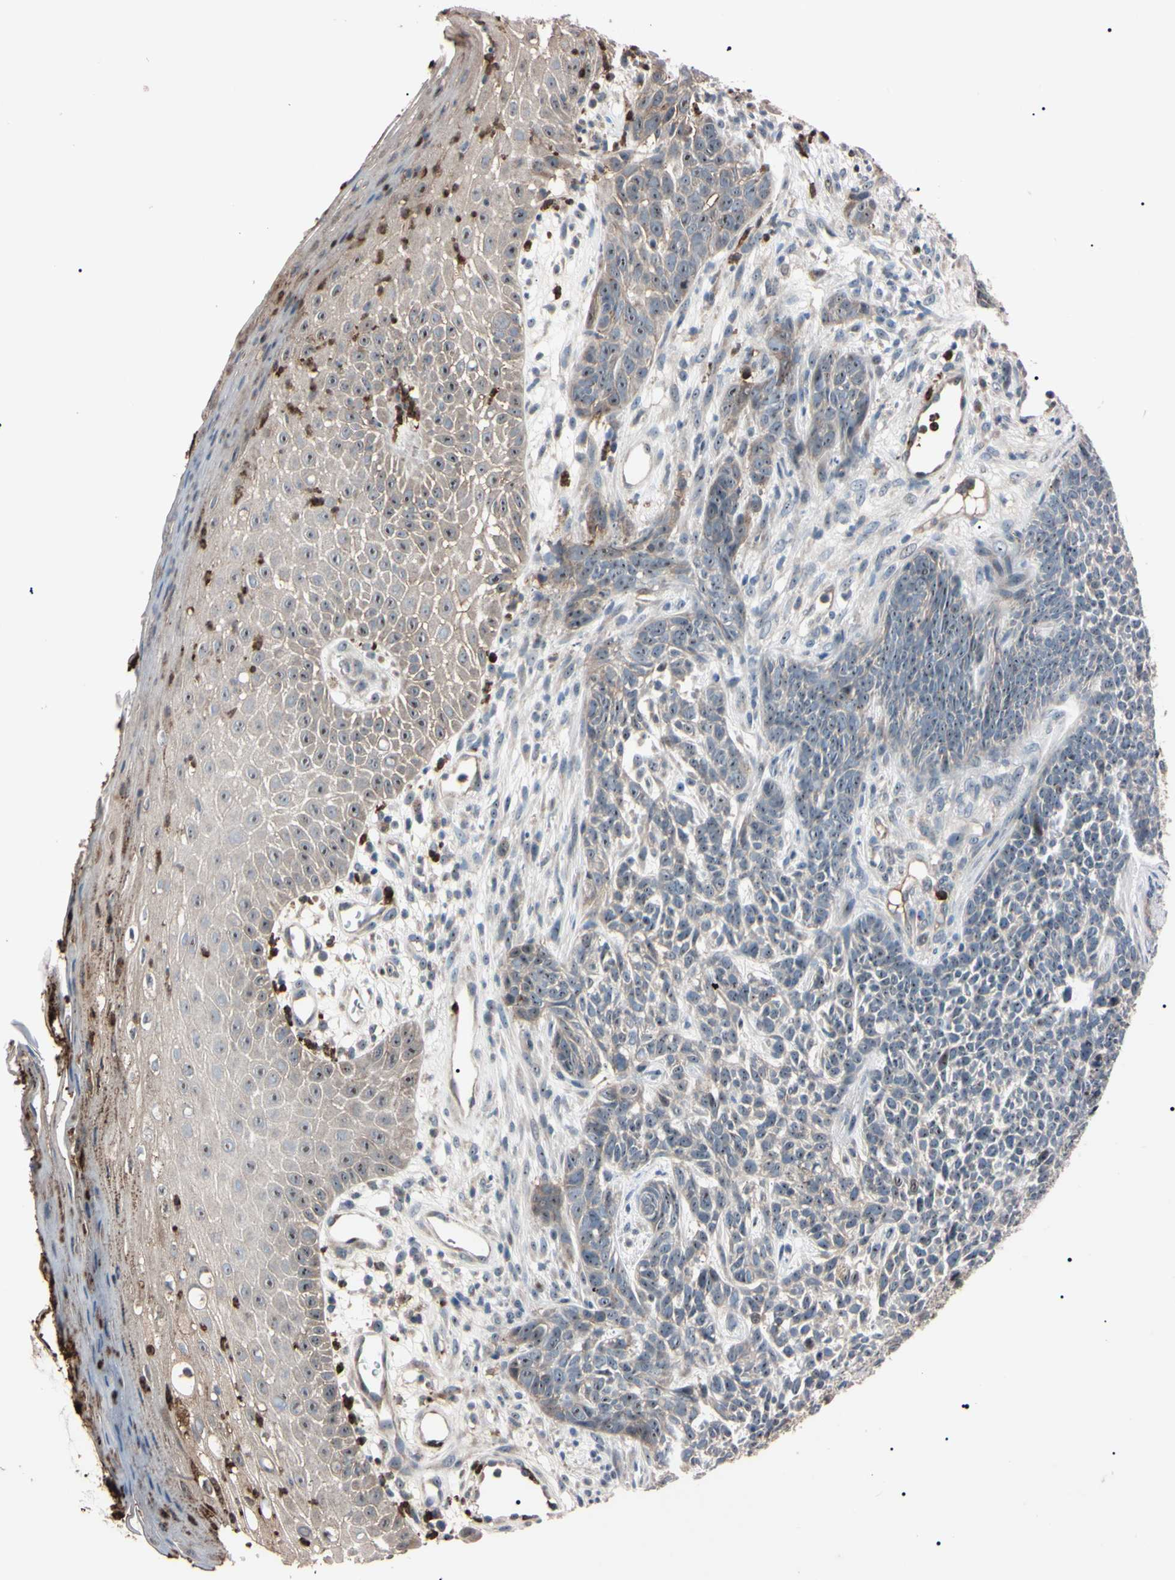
{"staining": {"intensity": "weak", "quantity": "25%-75%", "location": "cytoplasmic/membranous"}, "tissue": "skin cancer", "cell_type": "Tumor cells", "image_type": "cancer", "snomed": [{"axis": "morphology", "description": "Basal cell carcinoma"}, {"axis": "topography", "description": "Skin"}], "caption": "An IHC micrograph of neoplastic tissue is shown. Protein staining in brown shows weak cytoplasmic/membranous positivity in skin basal cell carcinoma within tumor cells.", "gene": "TRAF5", "patient": {"sex": "female", "age": 84}}